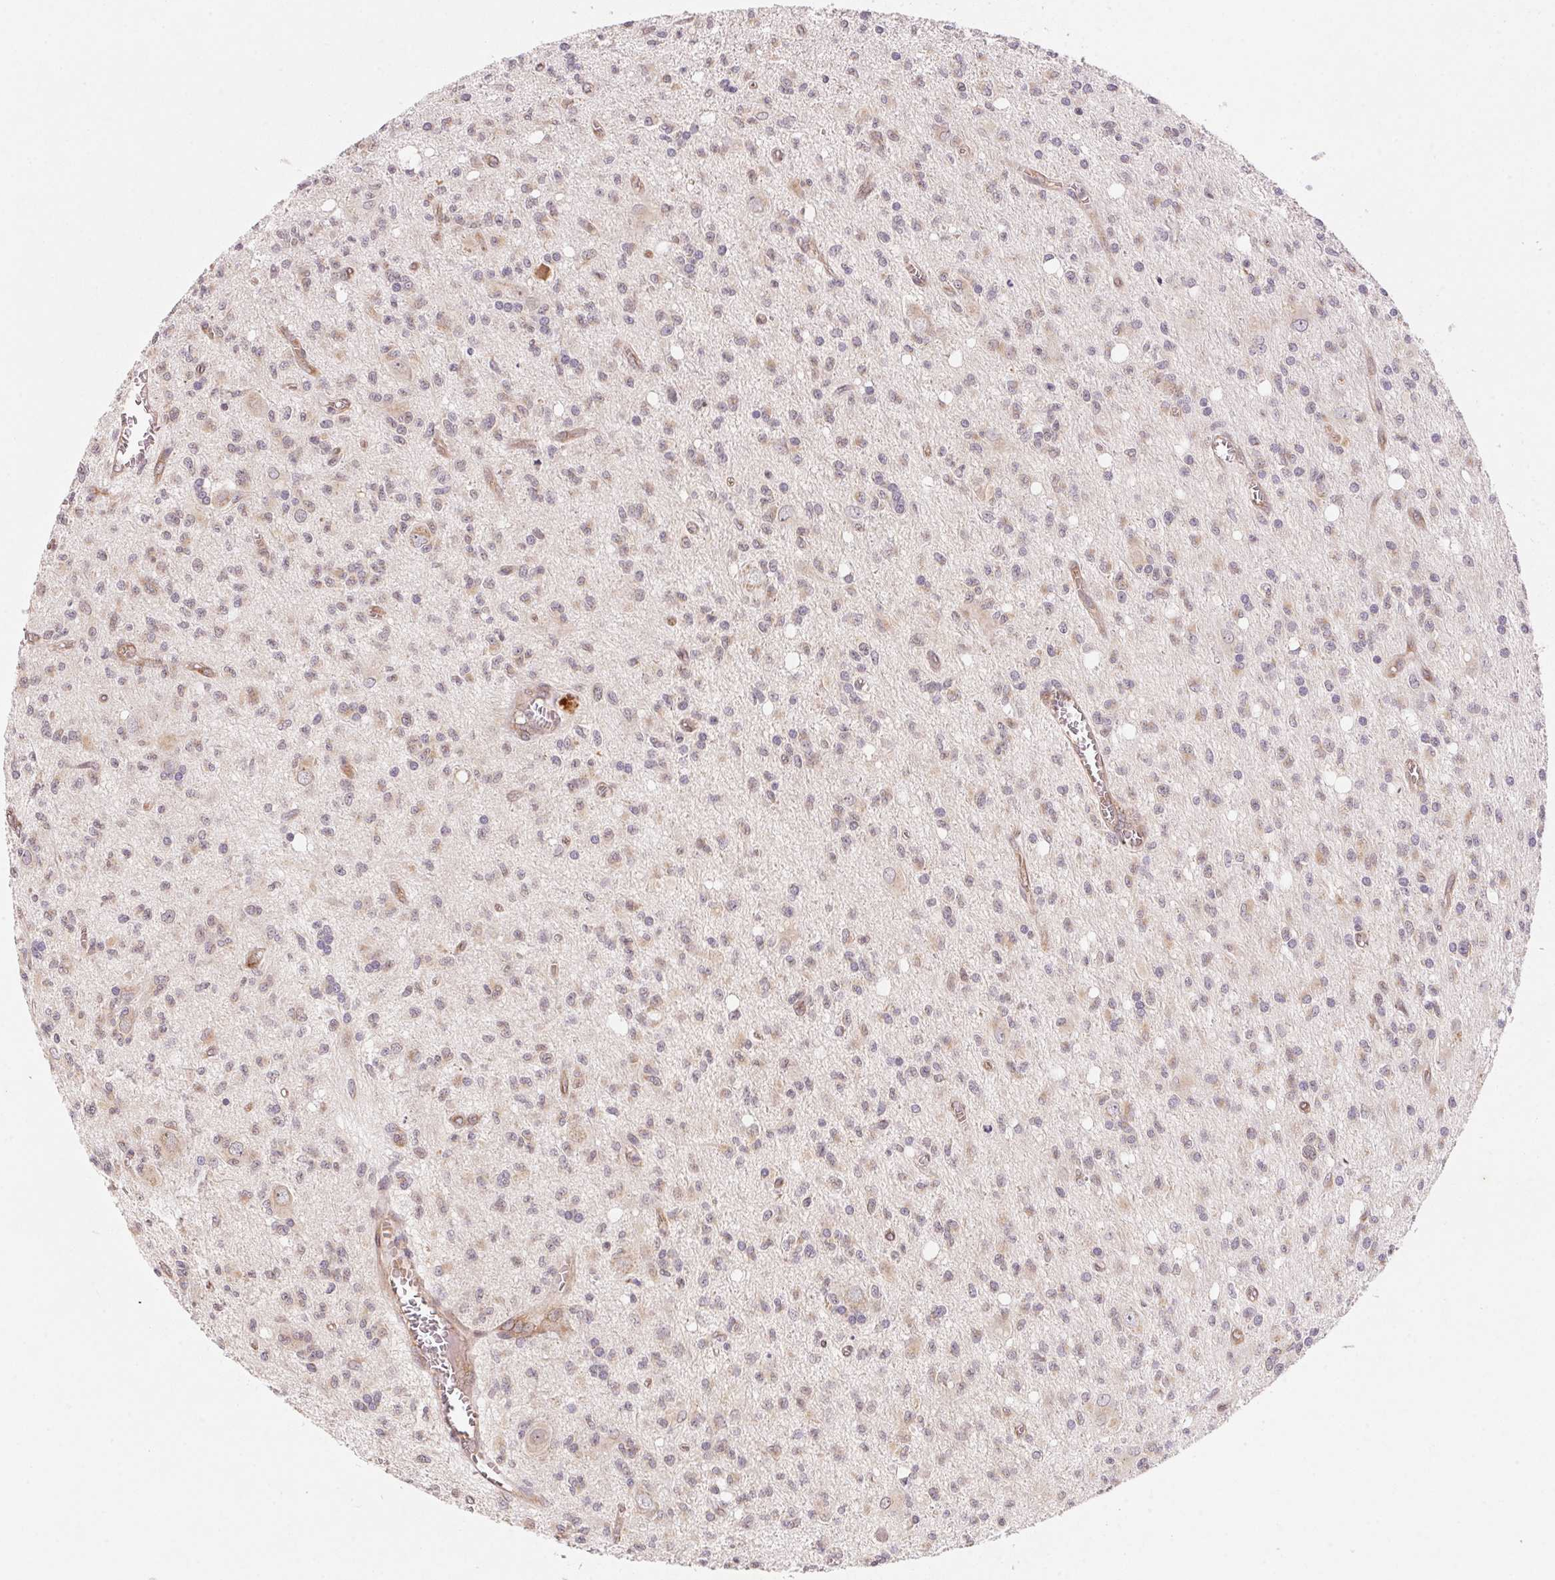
{"staining": {"intensity": "weak", "quantity": "25%-75%", "location": "cytoplasmic/membranous"}, "tissue": "glioma", "cell_type": "Tumor cells", "image_type": "cancer", "snomed": [{"axis": "morphology", "description": "Glioma, malignant, Low grade"}, {"axis": "topography", "description": "Brain"}], "caption": "This photomicrograph reveals IHC staining of human malignant glioma (low-grade), with low weak cytoplasmic/membranous expression in approximately 25%-75% of tumor cells.", "gene": "EI24", "patient": {"sex": "male", "age": 64}}